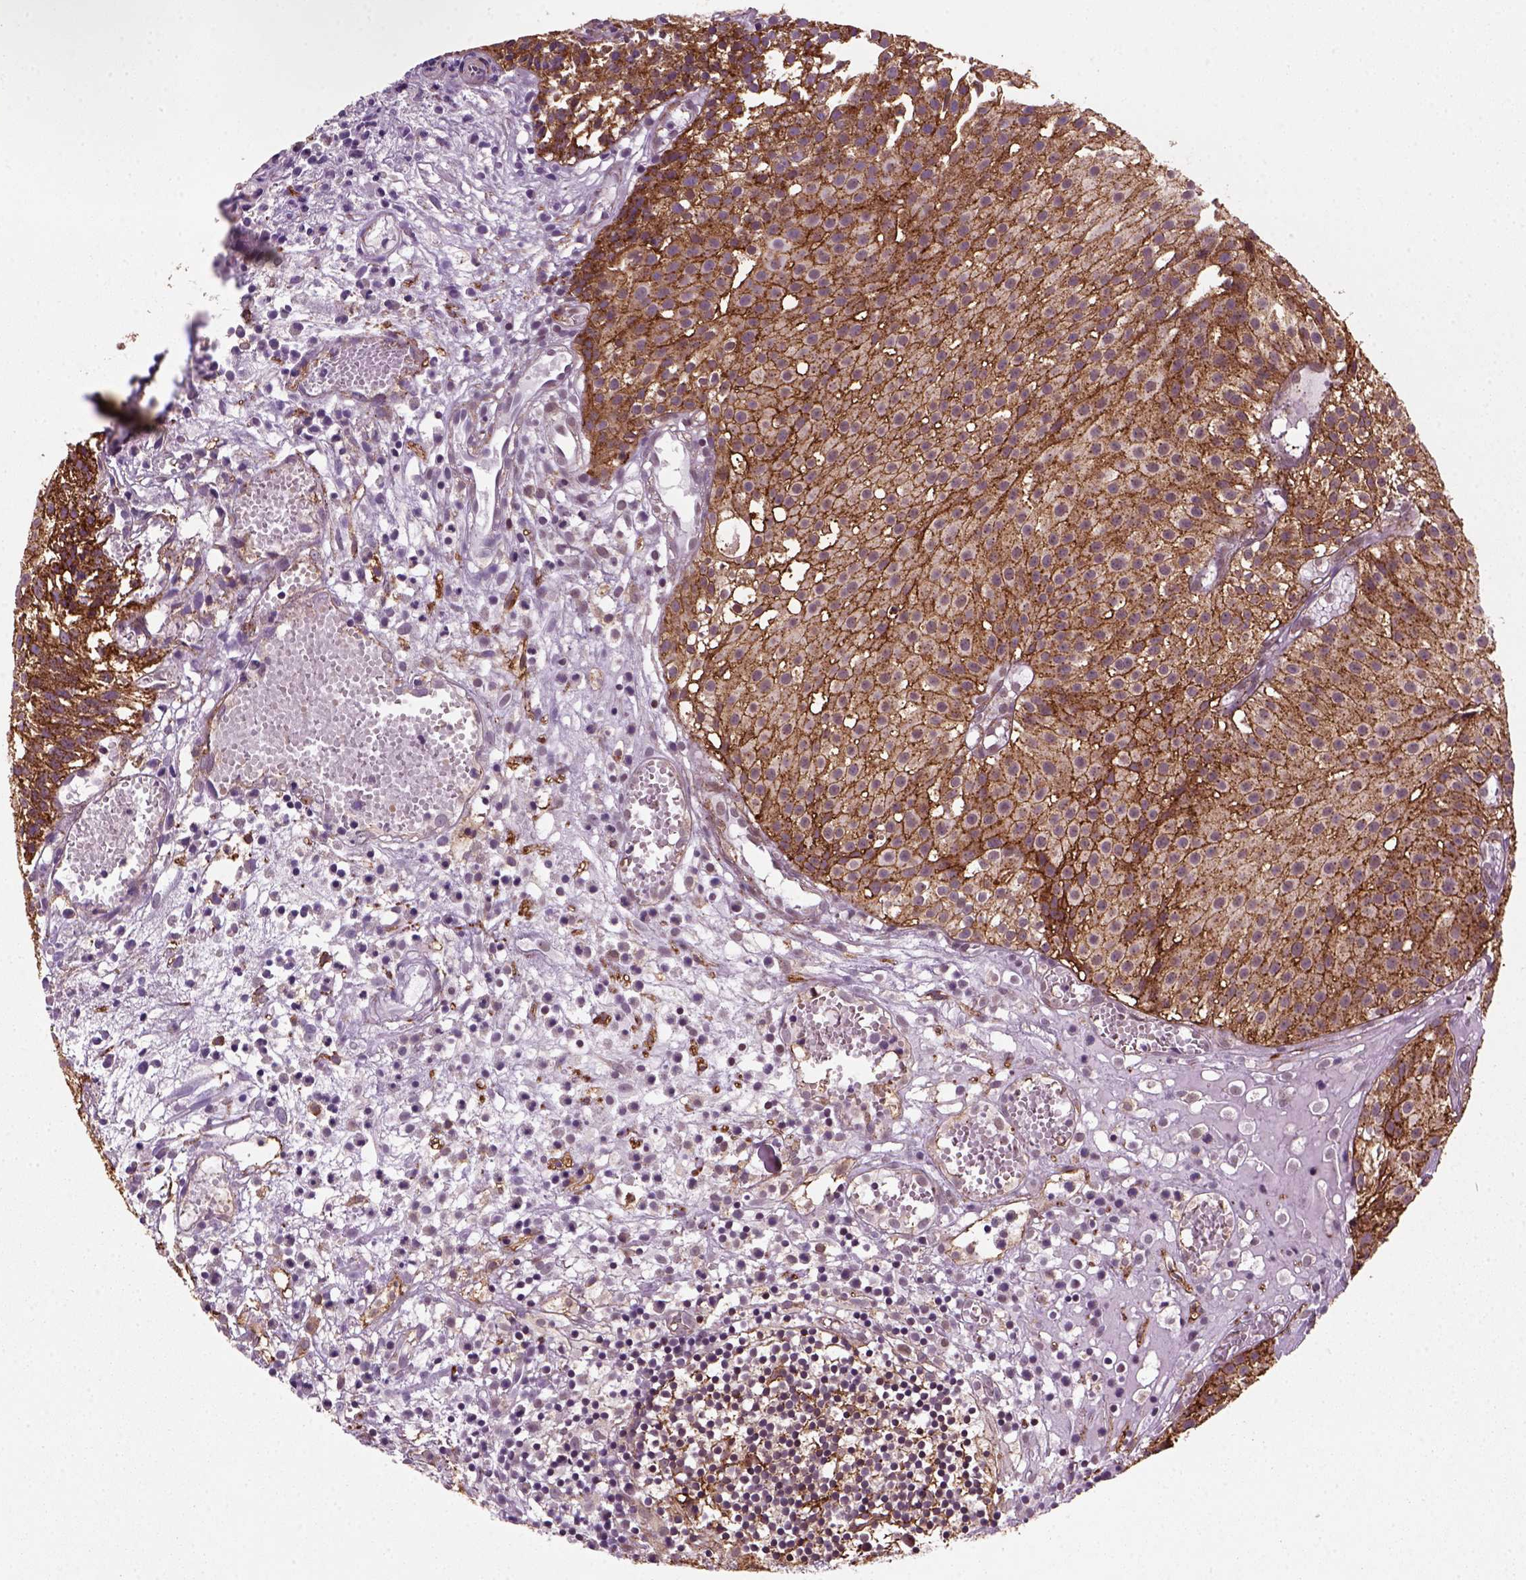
{"staining": {"intensity": "strong", "quantity": ">75%", "location": "cytoplasmic/membranous"}, "tissue": "urothelial cancer", "cell_type": "Tumor cells", "image_type": "cancer", "snomed": [{"axis": "morphology", "description": "Urothelial carcinoma, Low grade"}, {"axis": "topography", "description": "Urinary bladder"}], "caption": "An immunohistochemistry (IHC) histopathology image of neoplastic tissue is shown. Protein staining in brown shows strong cytoplasmic/membranous positivity in urothelial cancer within tumor cells. The staining was performed using DAB to visualize the protein expression in brown, while the nuclei were stained in blue with hematoxylin (Magnification: 20x).", "gene": "MARCKS", "patient": {"sex": "male", "age": 79}}